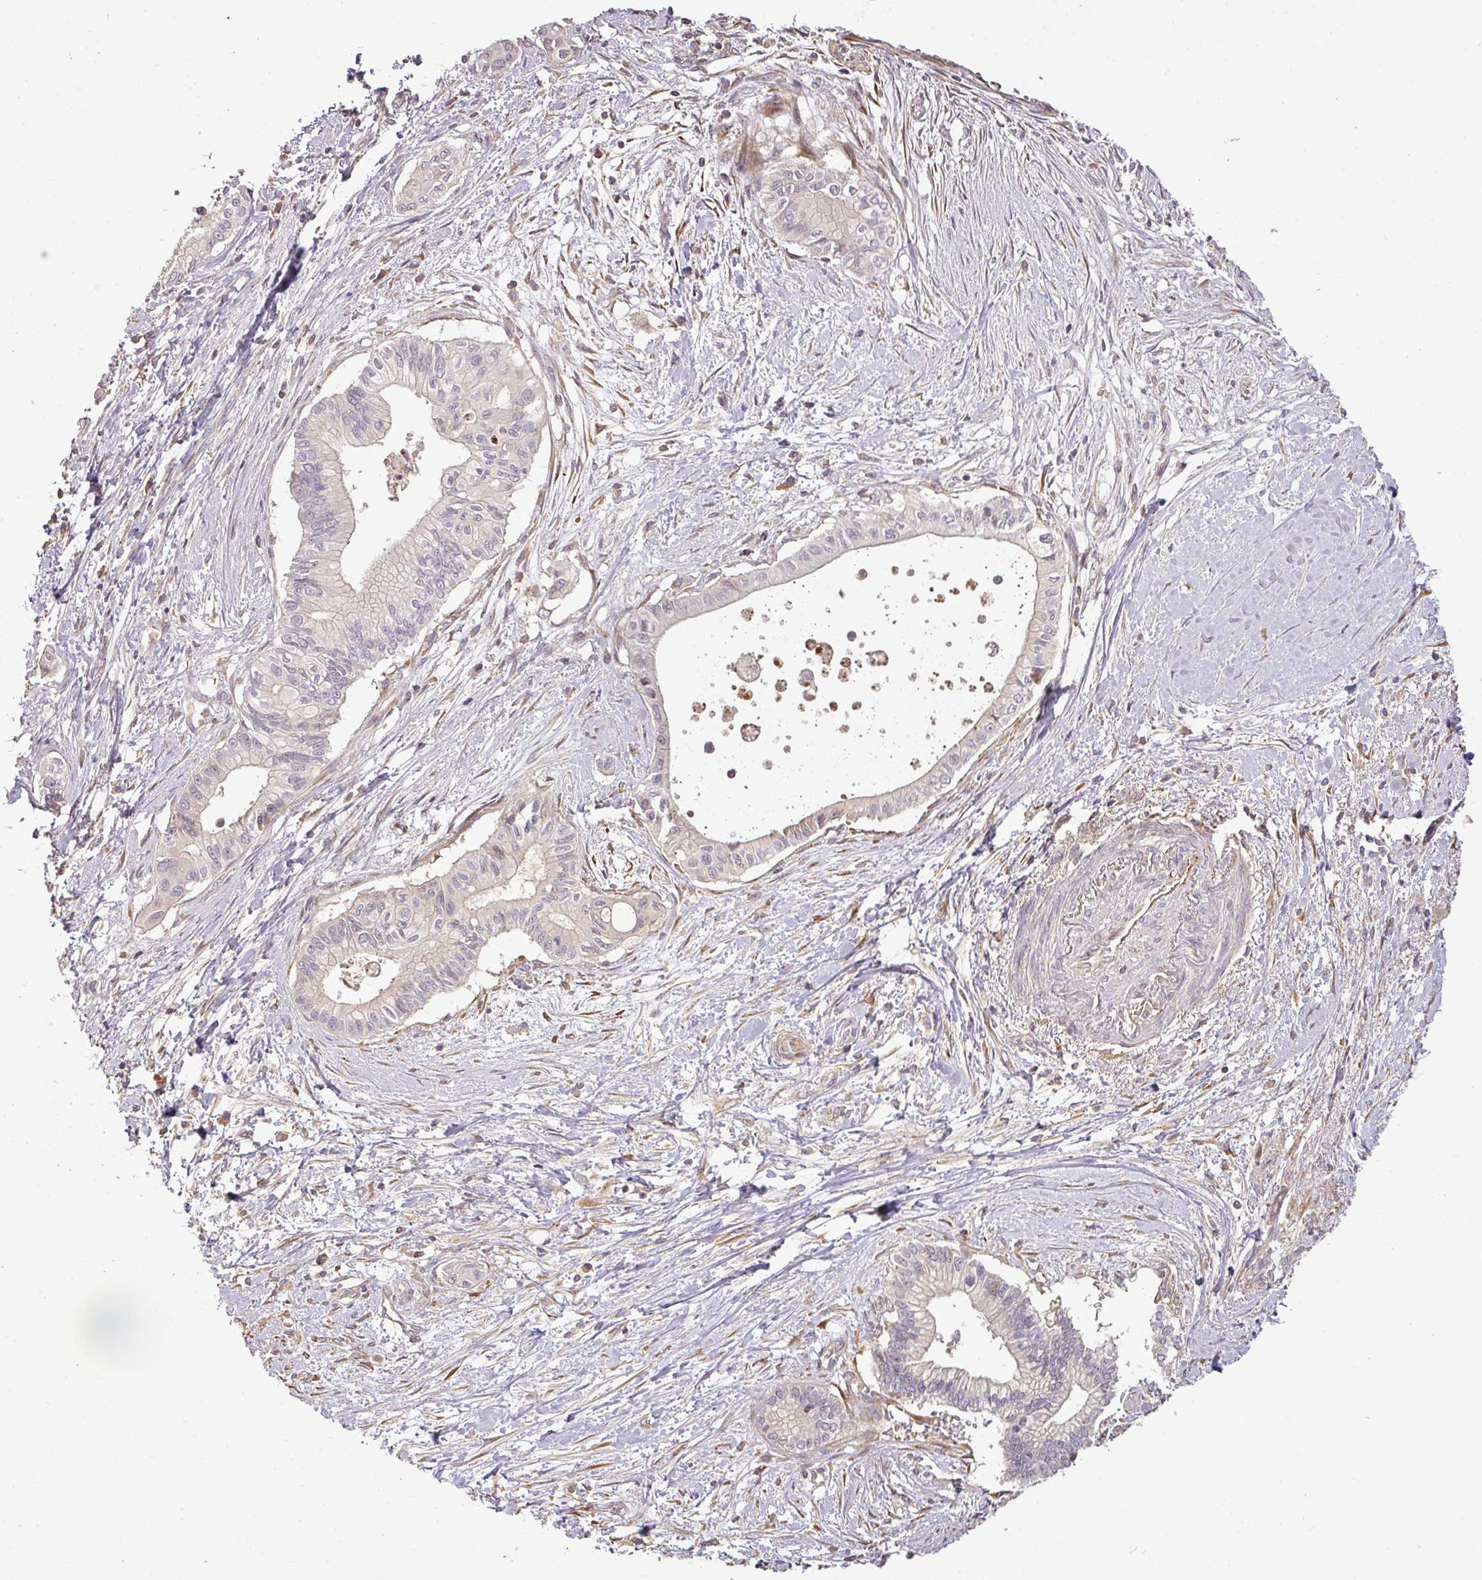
{"staining": {"intensity": "negative", "quantity": "none", "location": "none"}, "tissue": "pancreatic cancer", "cell_type": "Tumor cells", "image_type": "cancer", "snomed": [{"axis": "morphology", "description": "Adenocarcinoma, NOS"}, {"axis": "topography", "description": "Pancreas"}], "caption": "High power microscopy micrograph of an IHC photomicrograph of pancreatic adenocarcinoma, revealing no significant positivity in tumor cells.", "gene": "FAIM", "patient": {"sex": "male", "age": 78}}